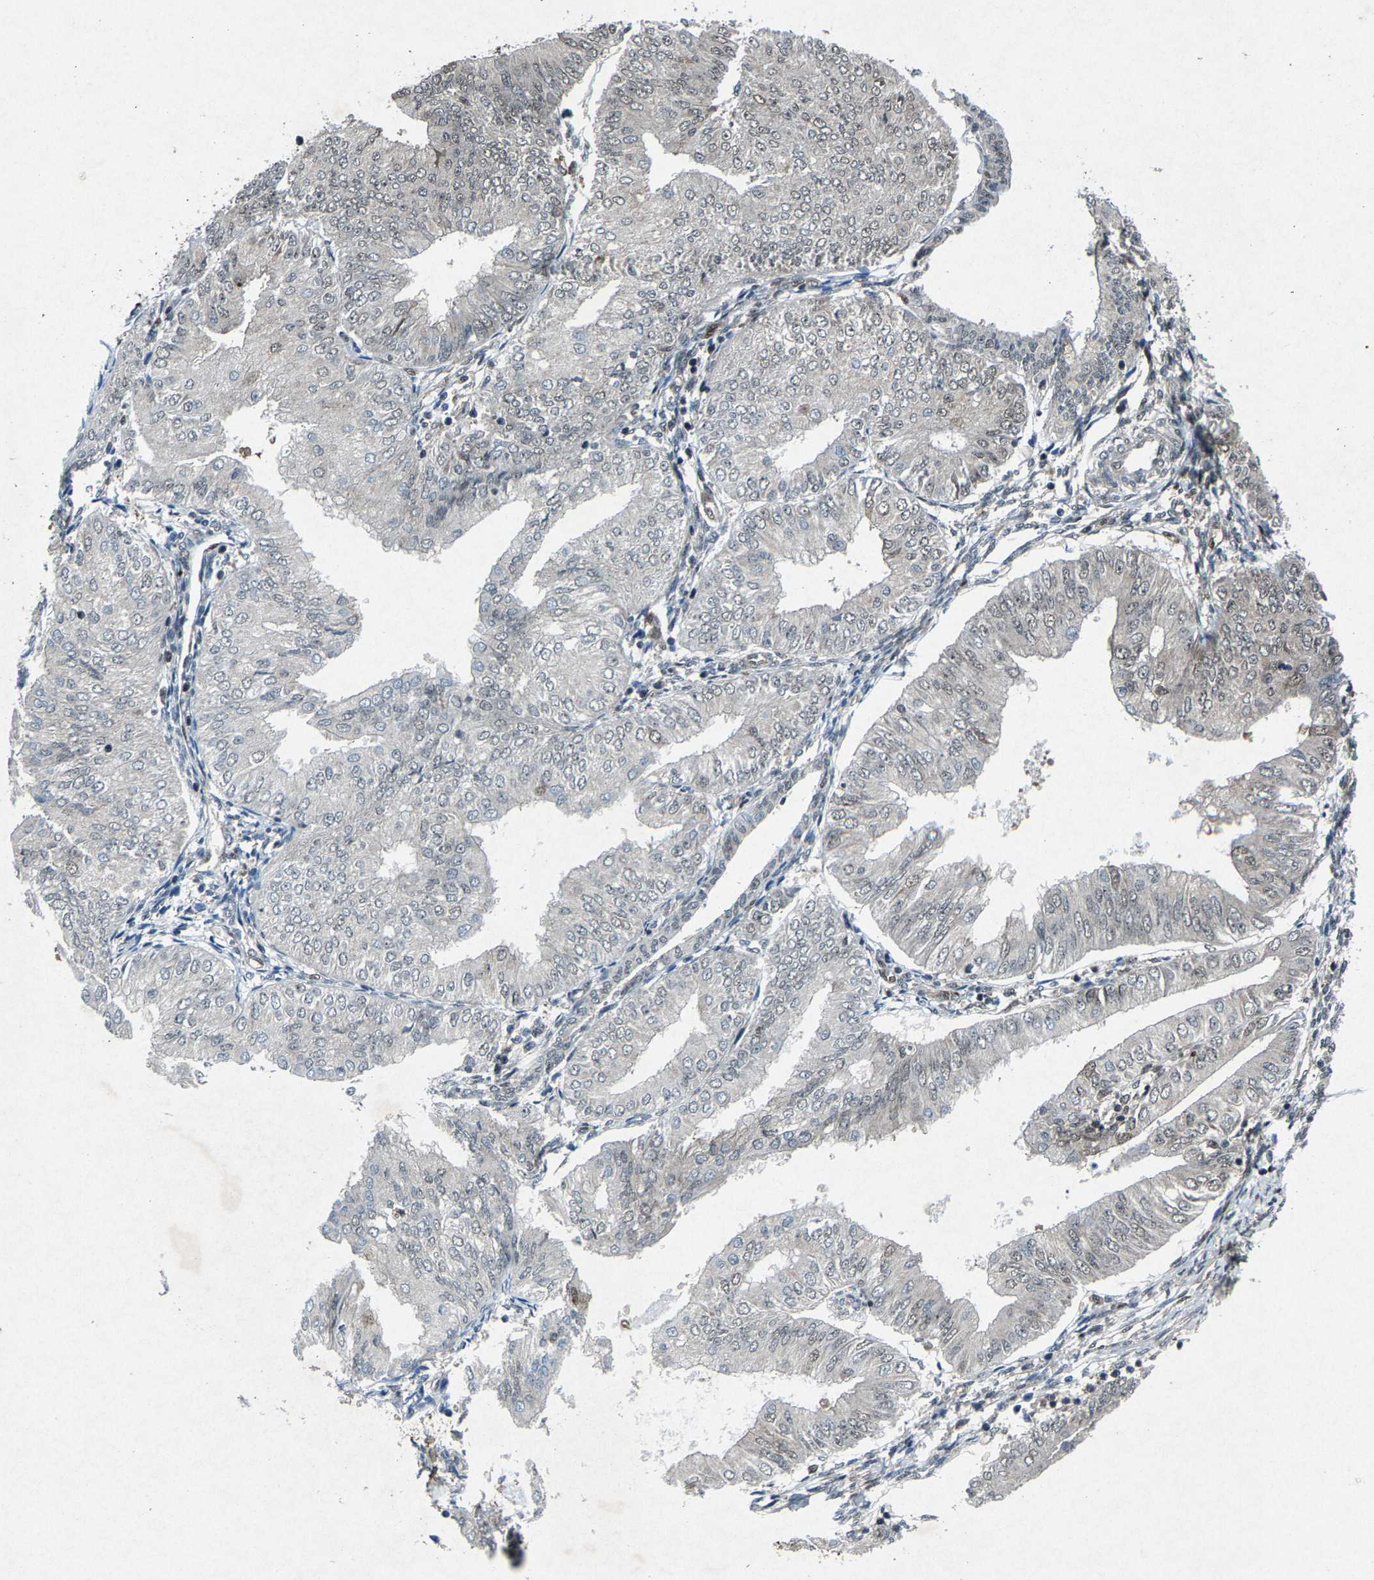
{"staining": {"intensity": "weak", "quantity": "<25%", "location": "nuclear"}, "tissue": "endometrial cancer", "cell_type": "Tumor cells", "image_type": "cancer", "snomed": [{"axis": "morphology", "description": "Adenocarcinoma, NOS"}, {"axis": "topography", "description": "Endometrium"}], "caption": "This is a histopathology image of immunohistochemistry (IHC) staining of endometrial adenocarcinoma, which shows no staining in tumor cells.", "gene": "ATXN3", "patient": {"sex": "female", "age": 53}}